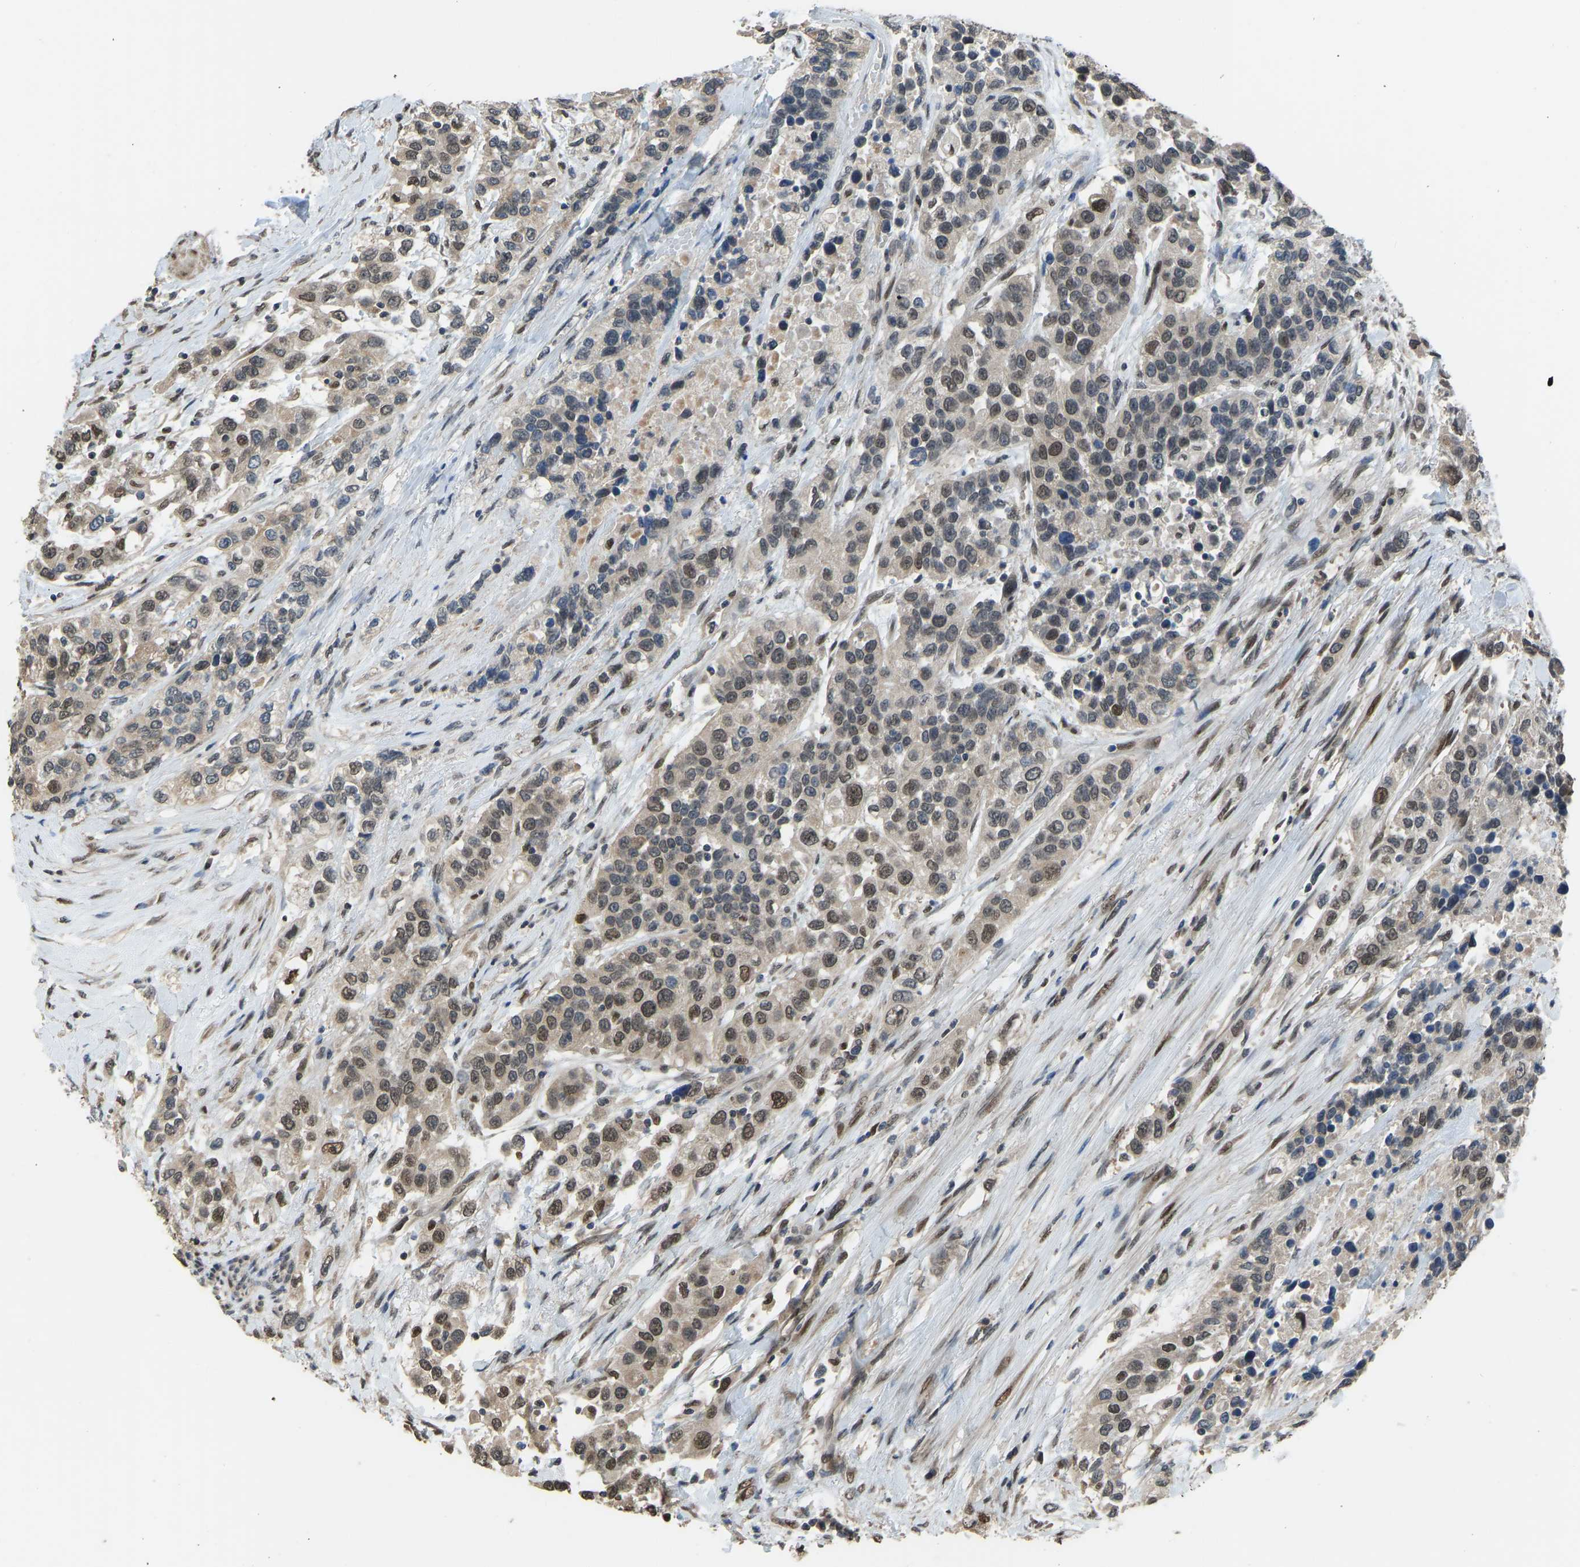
{"staining": {"intensity": "moderate", "quantity": "25%-75%", "location": "nuclear"}, "tissue": "urothelial cancer", "cell_type": "Tumor cells", "image_type": "cancer", "snomed": [{"axis": "morphology", "description": "Urothelial carcinoma, High grade"}, {"axis": "topography", "description": "Urinary bladder"}], "caption": "A micrograph showing moderate nuclear expression in approximately 25%-75% of tumor cells in urothelial cancer, as visualized by brown immunohistochemical staining.", "gene": "KPNA6", "patient": {"sex": "female", "age": 80}}